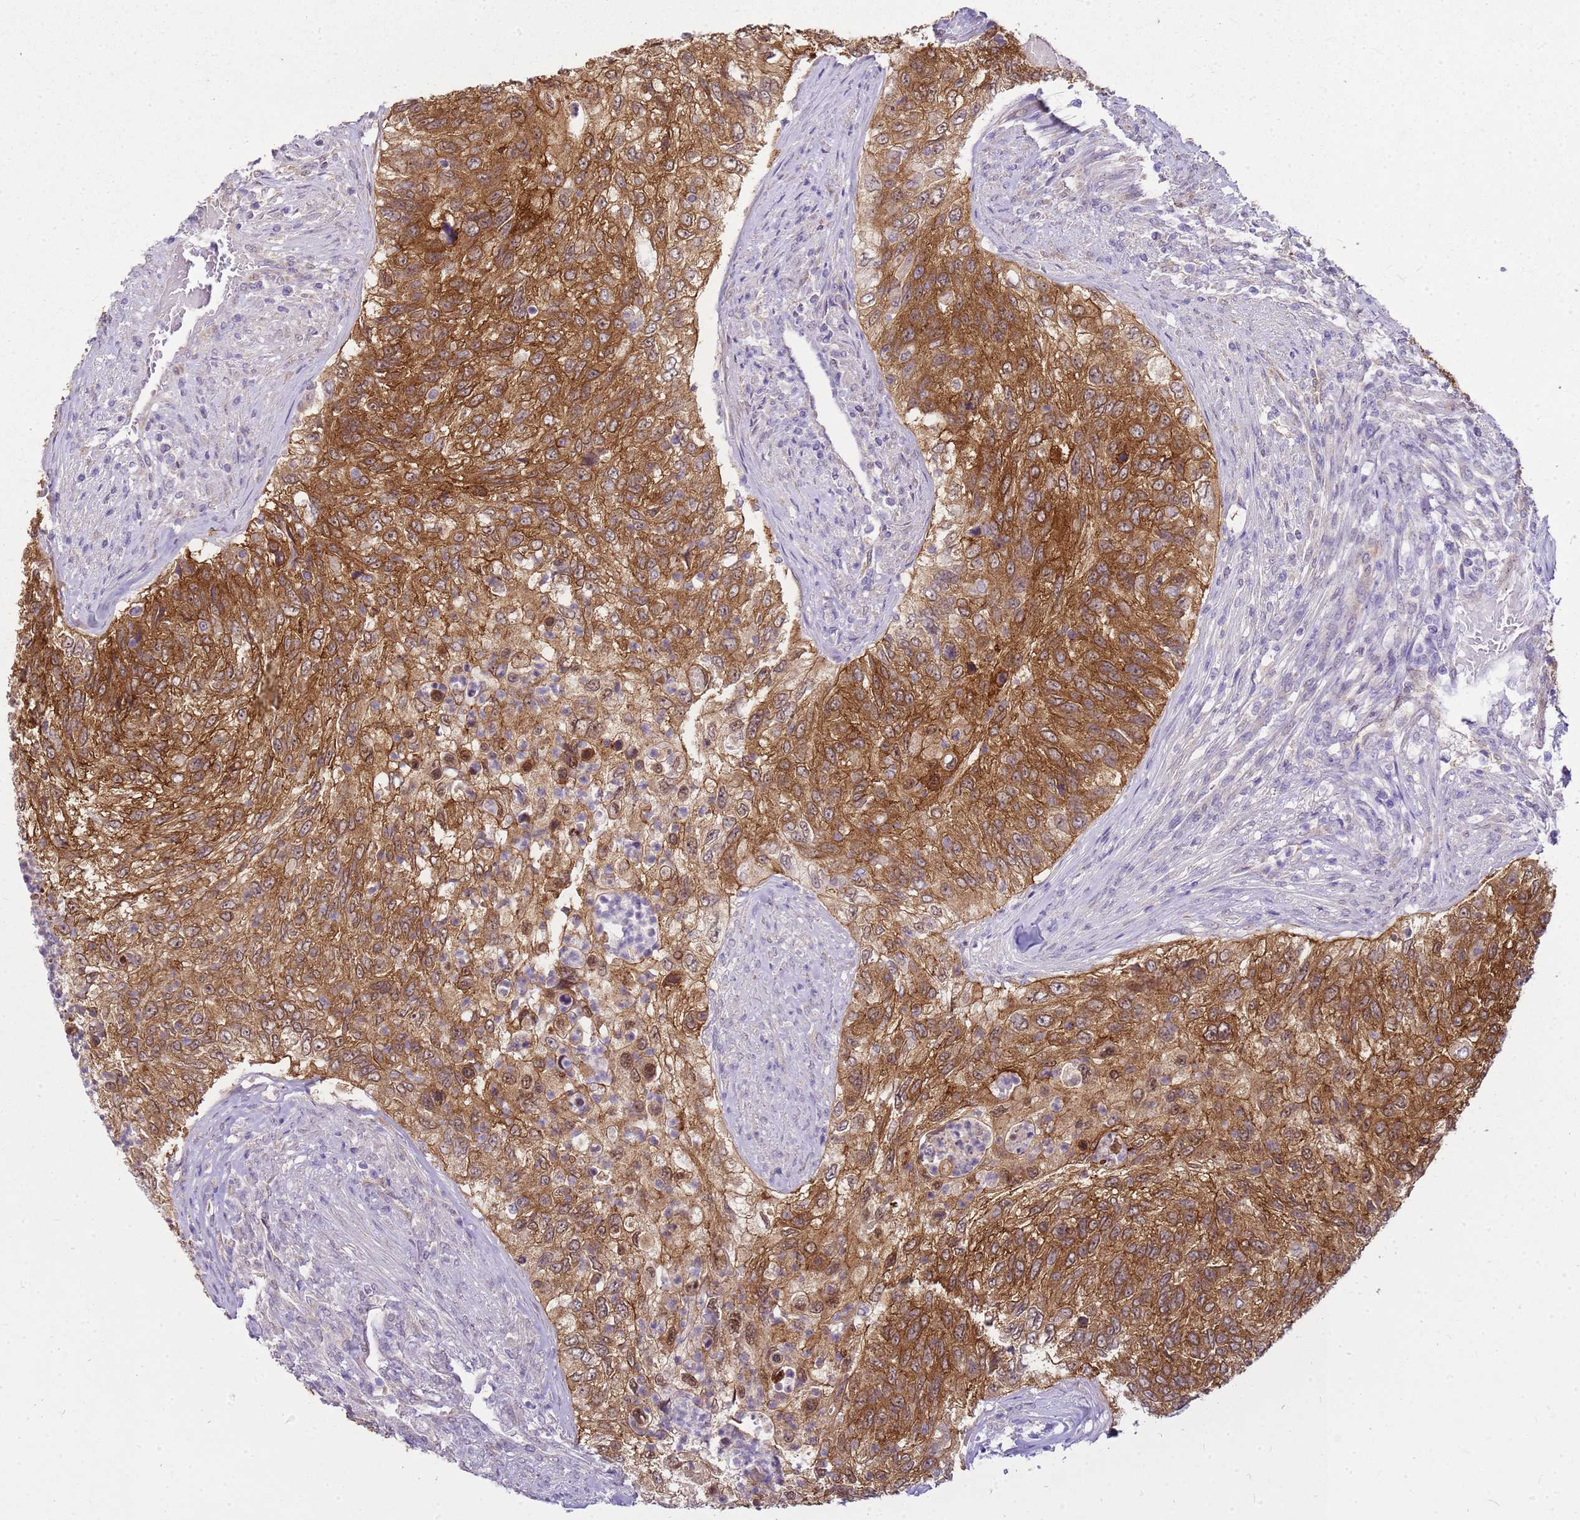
{"staining": {"intensity": "strong", "quantity": ">75%", "location": "cytoplasmic/membranous"}, "tissue": "urothelial cancer", "cell_type": "Tumor cells", "image_type": "cancer", "snomed": [{"axis": "morphology", "description": "Urothelial carcinoma, High grade"}, {"axis": "topography", "description": "Urinary bladder"}], "caption": "About >75% of tumor cells in human urothelial carcinoma (high-grade) reveal strong cytoplasmic/membranous protein staining as visualized by brown immunohistochemical staining.", "gene": "HSPB1", "patient": {"sex": "female", "age": 60}}